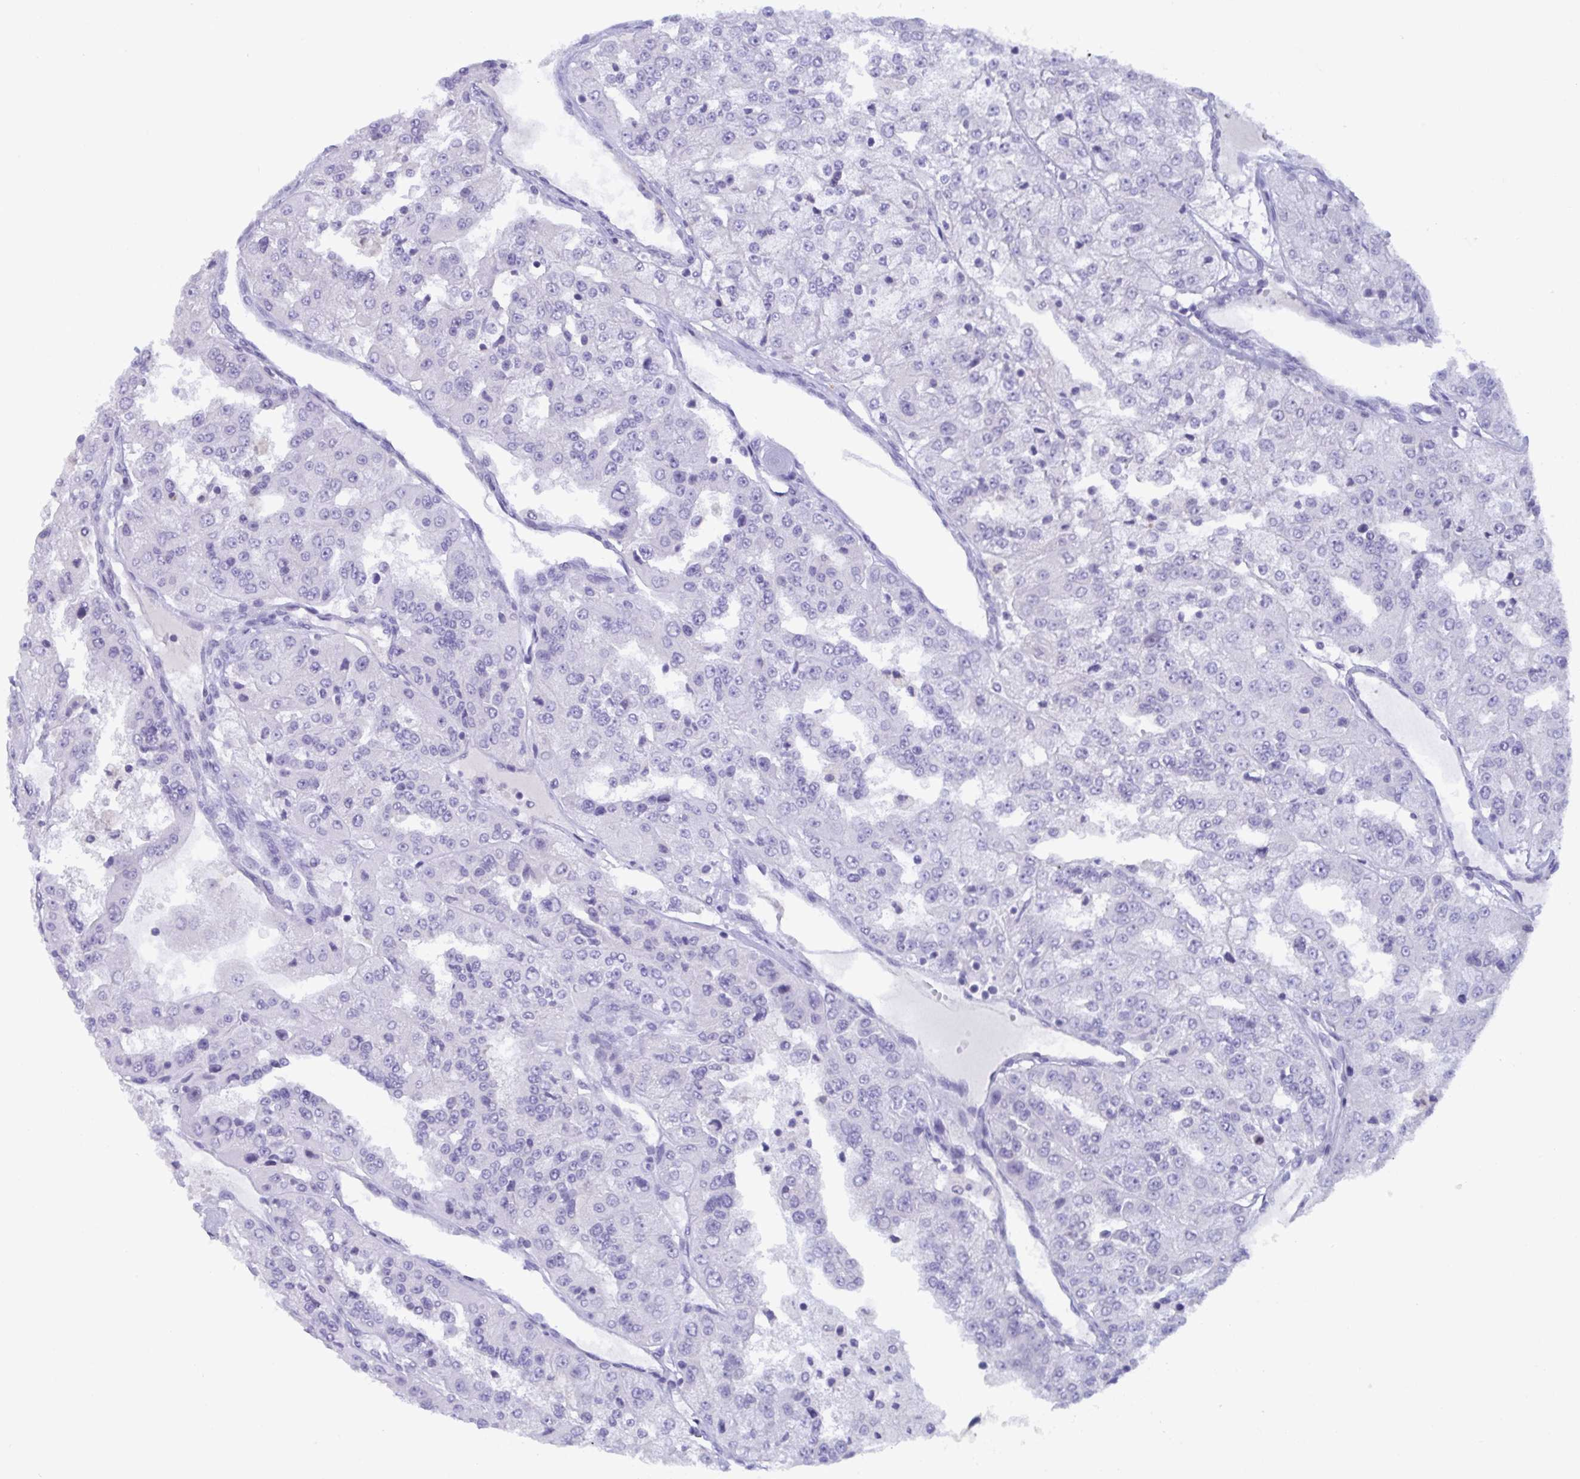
{"staining": {"intensity": "negative", "quantity": "none", "location": "none"}, "tissue": "renal cancer", "cell_type": "Tumor cells", "image_type": "cancer", "snomed": [{"axis": "morphology", "description": "Adenocarcinoma, NOS"}, {"axis": "topography", "description": "Kidney"}], "caption": "The micrograph displays no staining of tumor cells in adenocarcinoma (renal). Brightfield microscopy of immunohistochemistry (IHC) stained with DAB (3,3'-diaminobenzidine) (brown) and hematoxylin (blue), captured at high magnification.", "gene": "SERPINB13", "patient": {"sex": "female", "age": 63}}